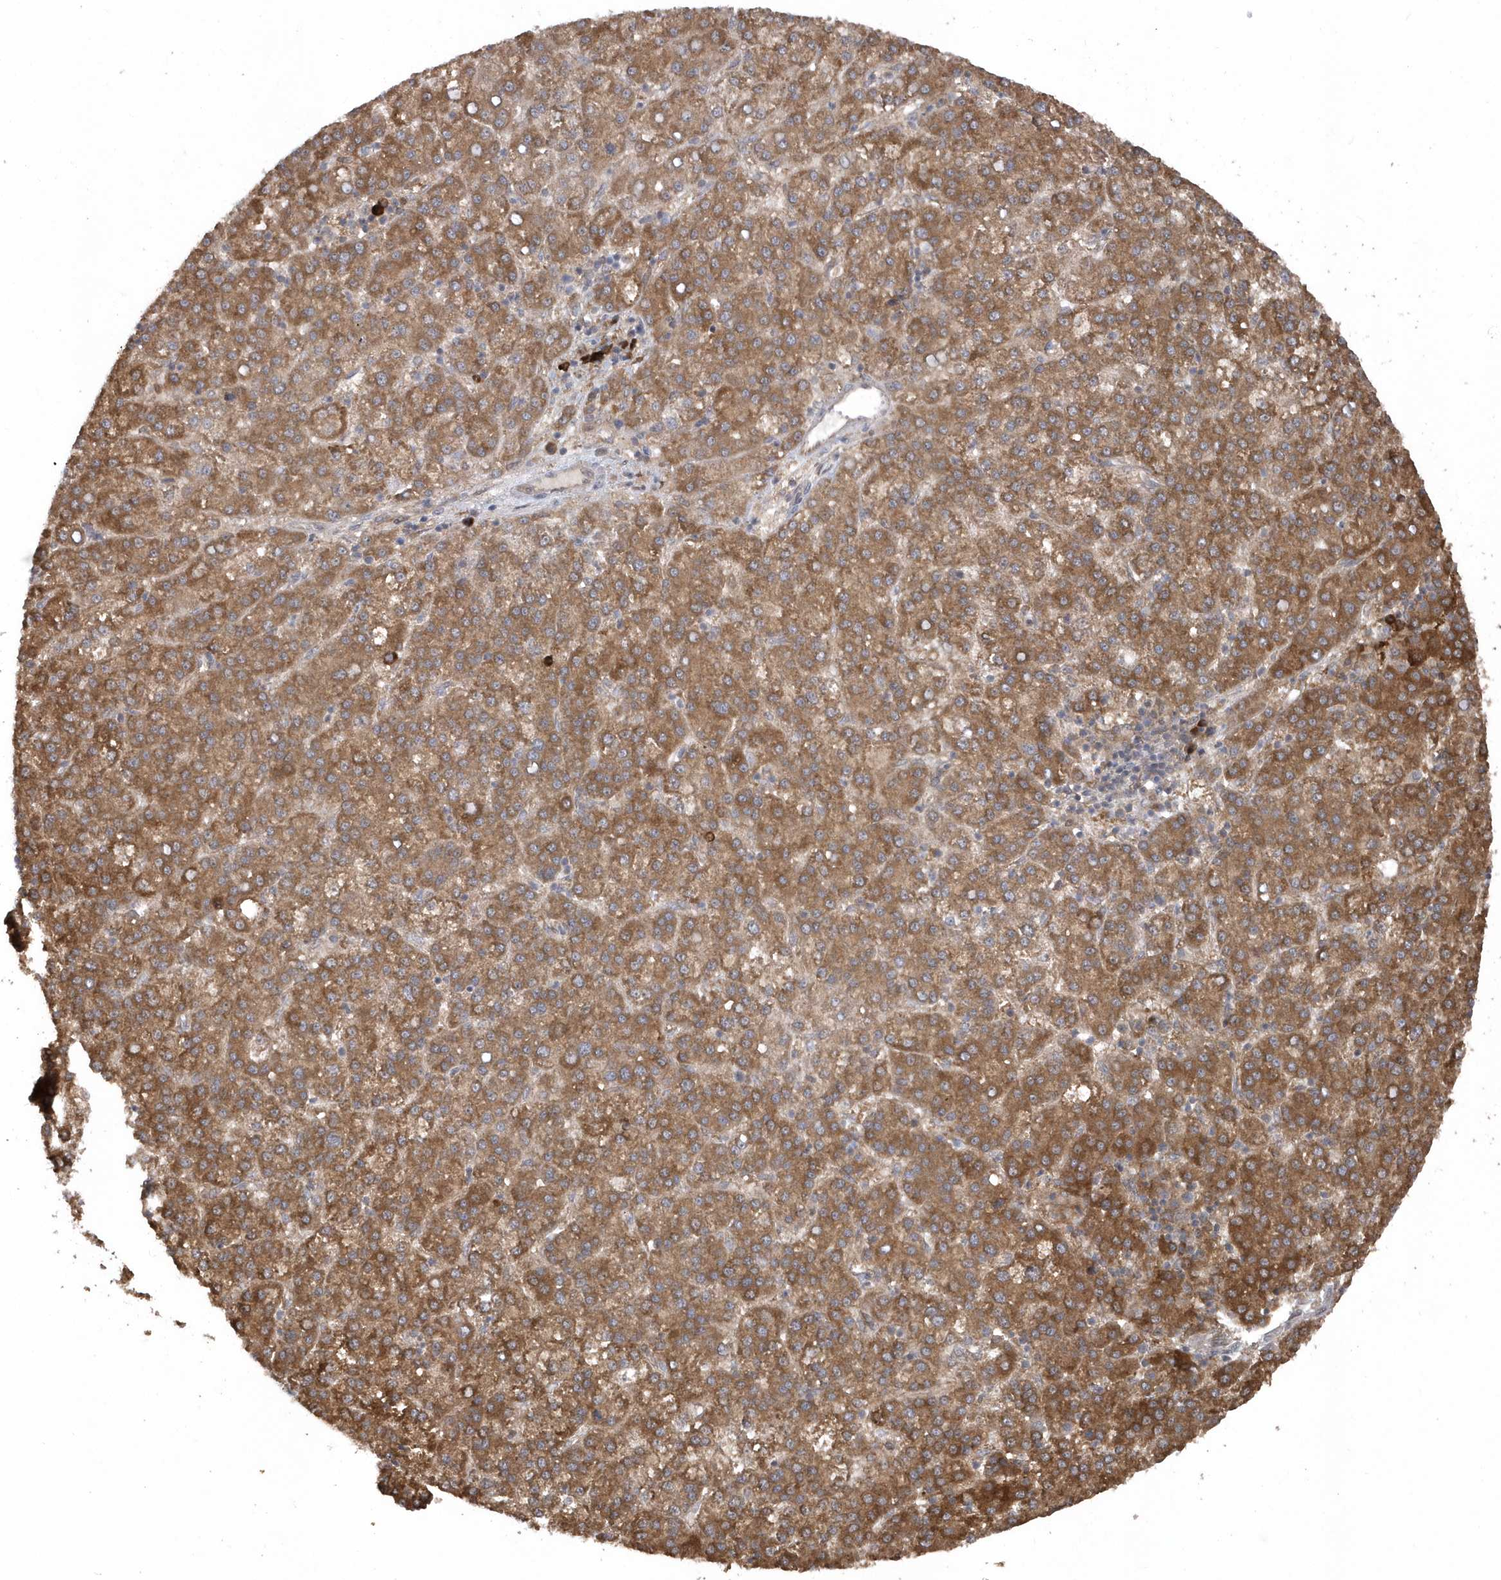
{"staining": {"intensity": "moderate", "quantity": ">75%", "location": "cytoplasmic/membranous"}, "tissue": "liver cancer", "cell_type": "Tumor cells", "image_type": "cancer", "snomed": [{"axis": "morphology", "description": "Carcinoma, Hepatocellular, NOS"}, {"axis": "topography", "description": "Liver"}], "caption": "Liver cancer (hepatocellular carcinoma) was stained to show a protein in brown. There is medium levels of moderate cytoplasmic/membranous staining in approximately >75% of tumor cells.", "gene": "HERPUD1", "patient": {"sex": "female", "age": 58}}